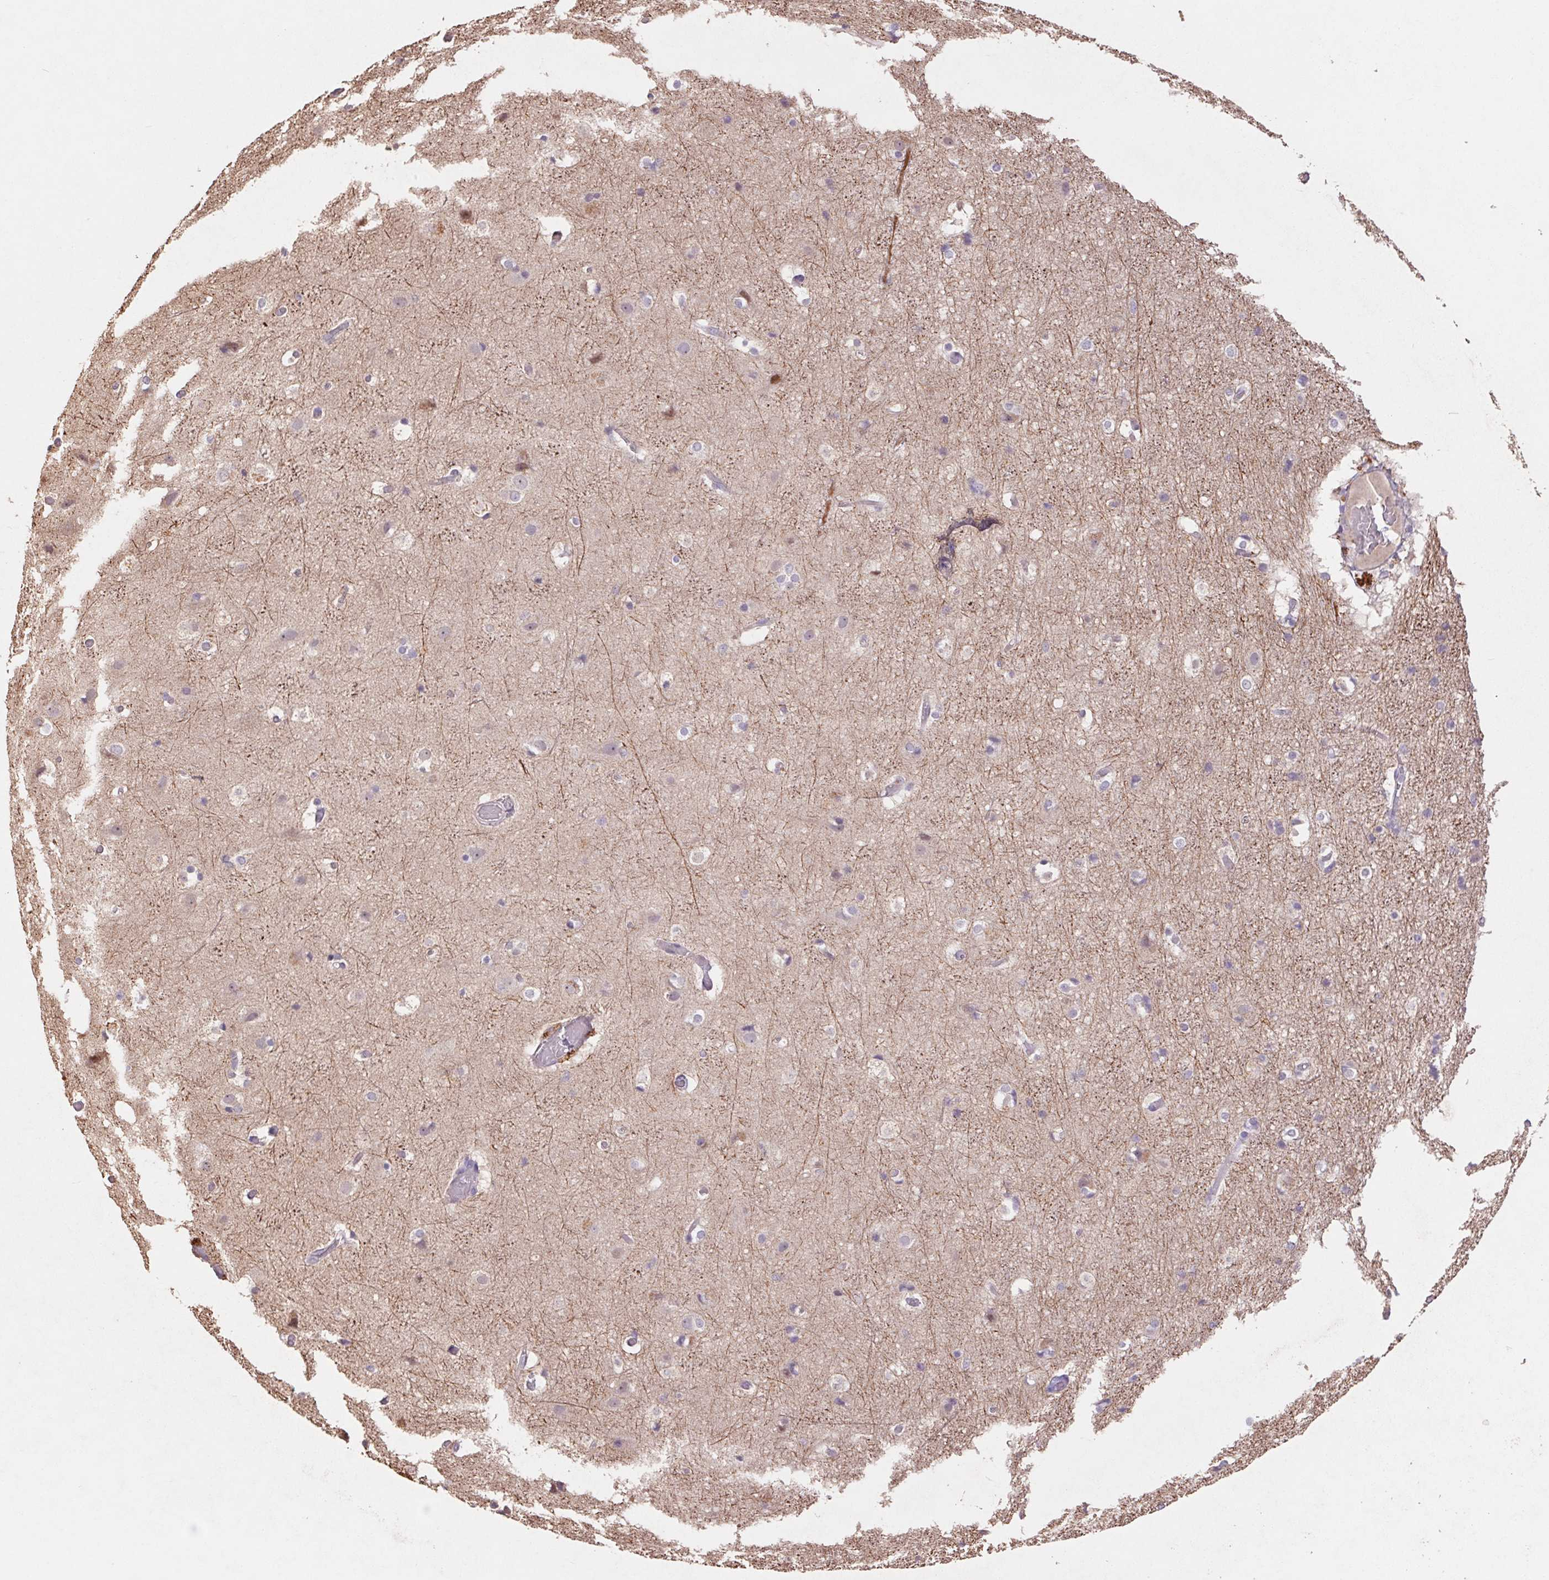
{"staining": {"intensity": "weak", "quantity": "<25%", "location": "cytoplasmic/membranous"}, "tissue": "cerebral cortex", "cell_type": "Endothelial cells", "image_type": "normal", "snomed": [{"axis": "morphology", "description": "Normal tissue, NOS"}, {"axis": "topography", "description": "Cerebral cortex"}], "caption": "This is an IHC photomicrograph of normal cerebral cortex. There is no staining in endothelial cells.", "gene": "GRM2", "patient": {"sex": "female", "age": 52}}